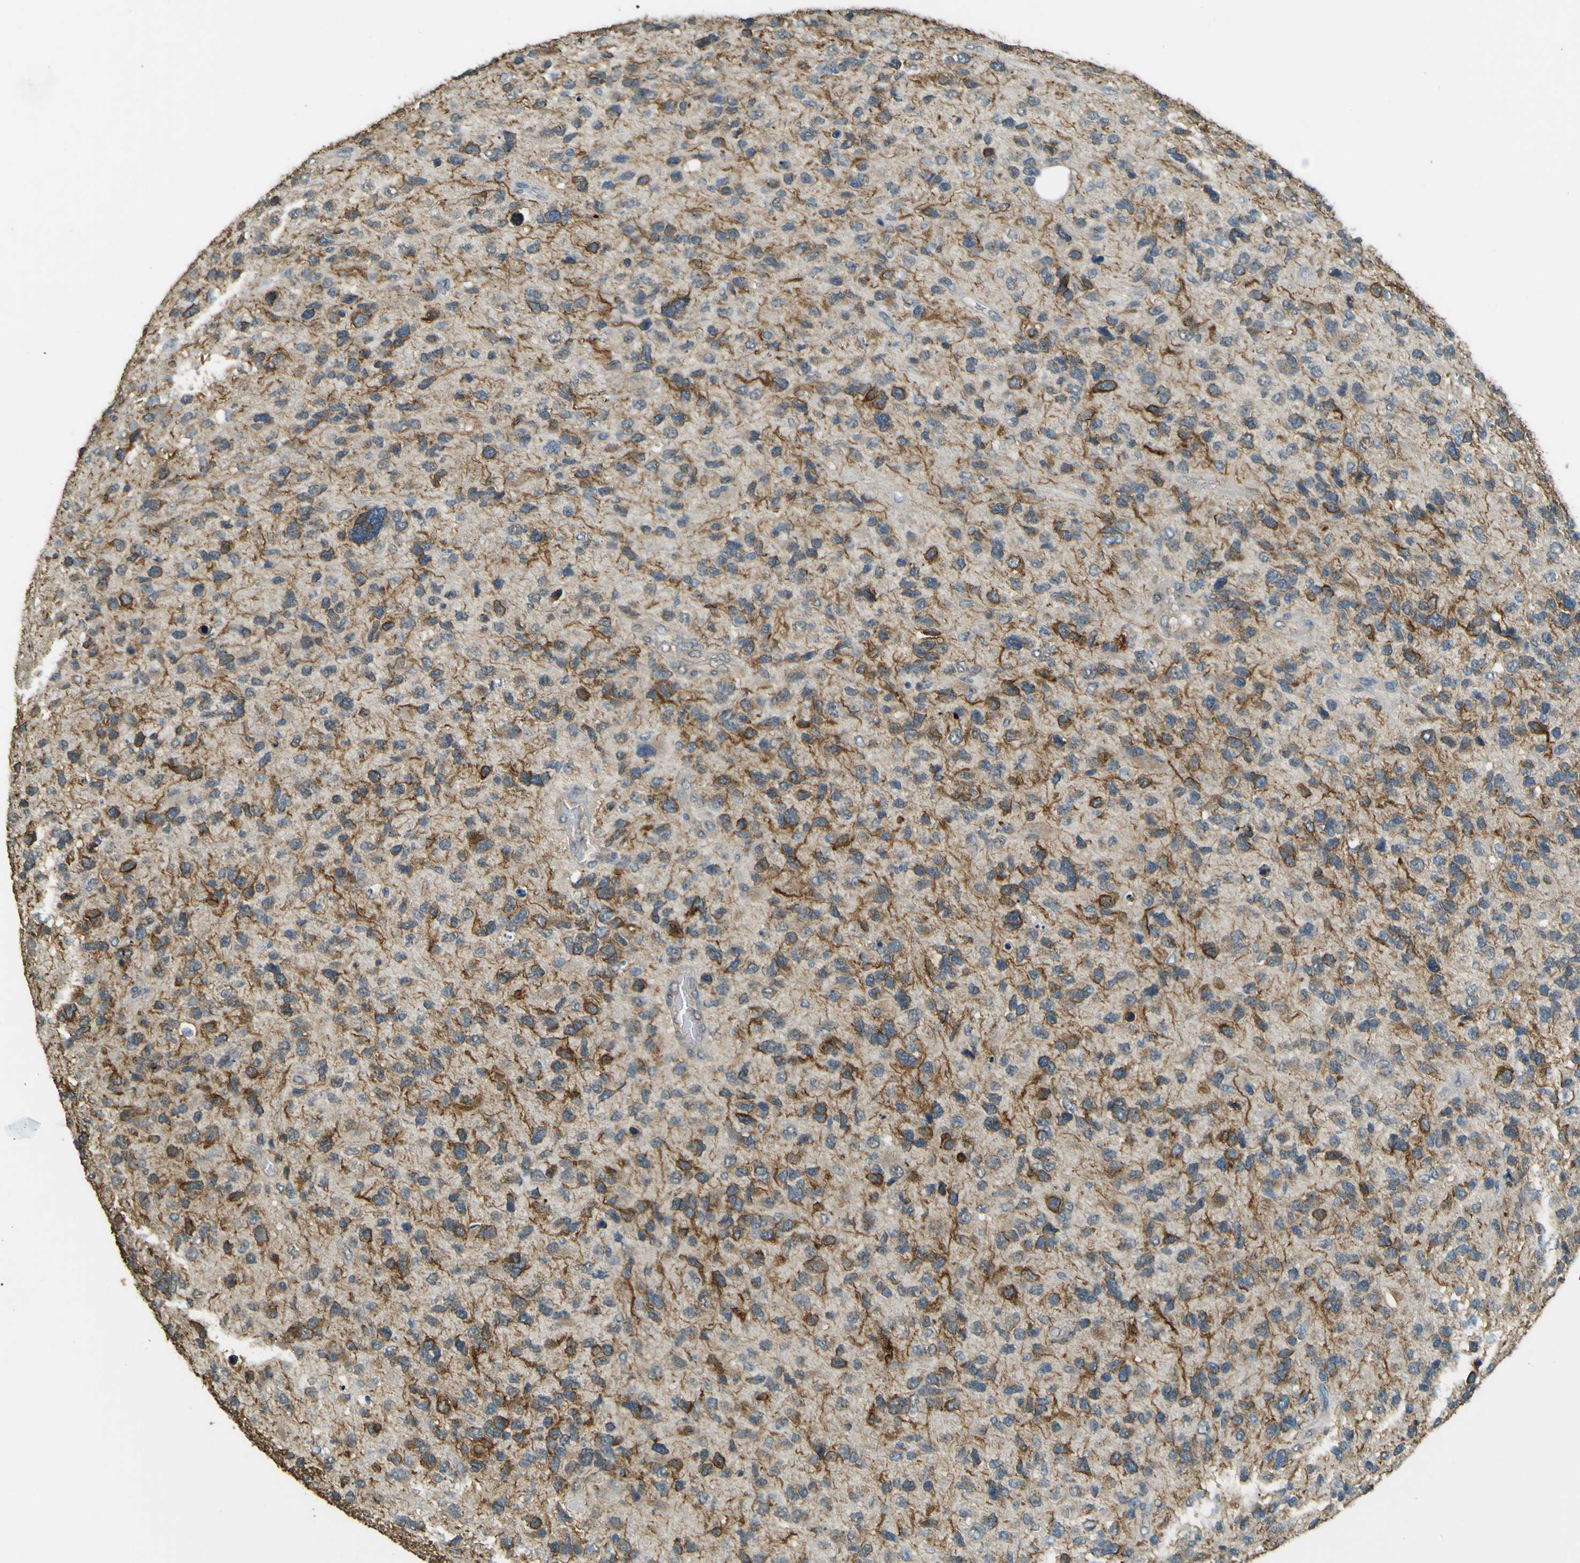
{"staining": {"intensity": "strong", "quantity": "25%-75%", "location": "cytoplasmic/membranous"}, "tissue": "glioma", "cell_type": "Tumor cells", "image_type": "cancer", "snomed": [{"axis": "morphology", "description": "Glioma, malignant, High grade"}, {"axis": "topography", "description": "Brain"}], "caption": "Immunohistochemistry (IHC) image of neoplastic tissue: glioma stained using immunohistochemistry (IHC) demonstrates high levels of strong protein expression localized specifically in the cytoplasmic/membranous of tumor cells, appearing as a cytoplasmic/membranous brown color.", "gene": "GOLGA1", "patient": {"sex": "female", "age": 58}}